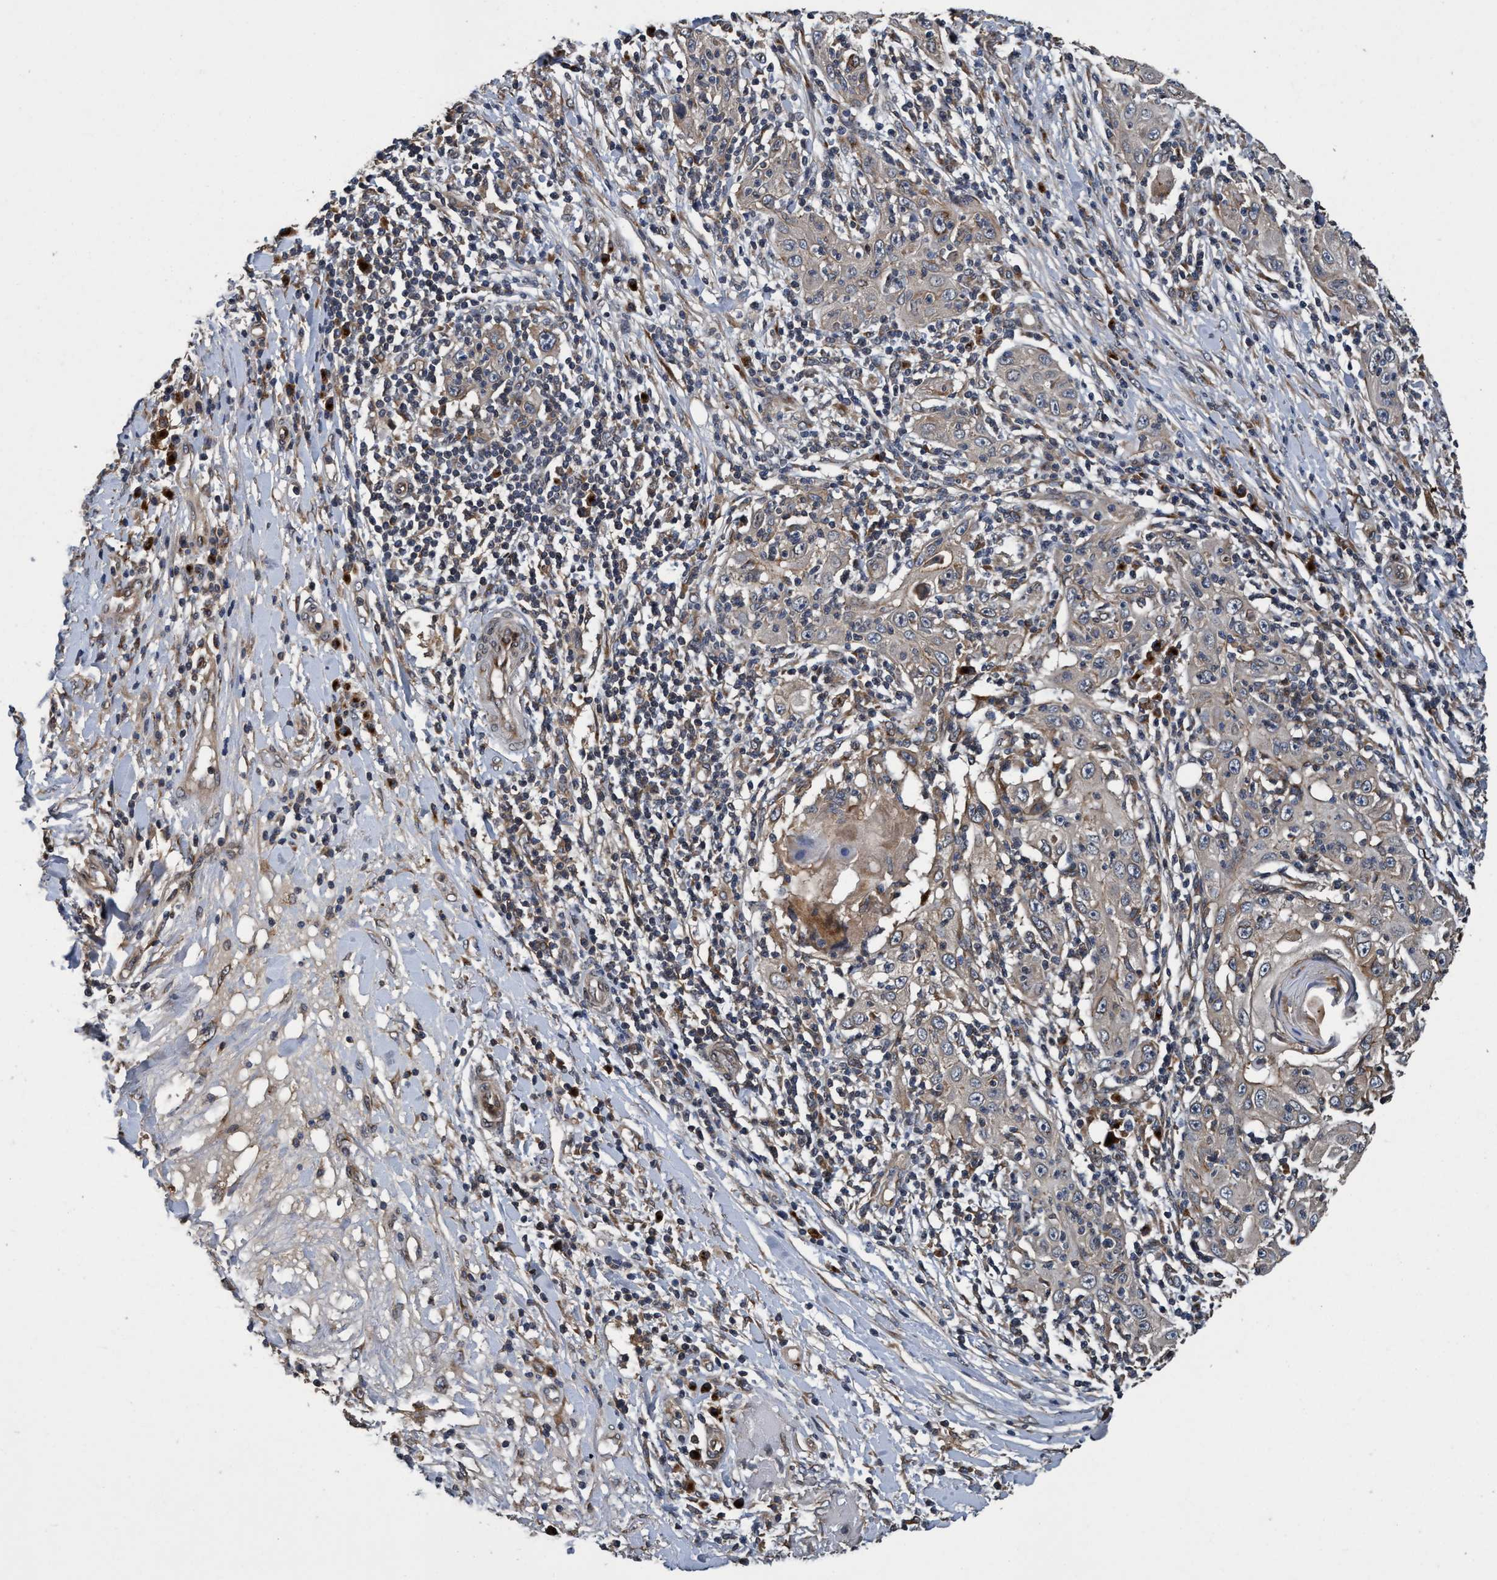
{"staining": {"intensity": "negative", "quantity": "none", "location": "none"}, "tissue": "skin cancer", "cell_type": "Tumor cells", "image_type": "cancer", "snomed": [{"axis": "morphology", "description": "Squamous cell carcinoma, NOS"}, {"axis": "topography", "description": "Skin"}], "caption": "IHC histopathology image of squamous cell carcinoma (skin) stained for a protein (brown), which shows no positivity in tumor cells.", "gene": "MACC1", "patient": {"sex": "female", "age": 88}}